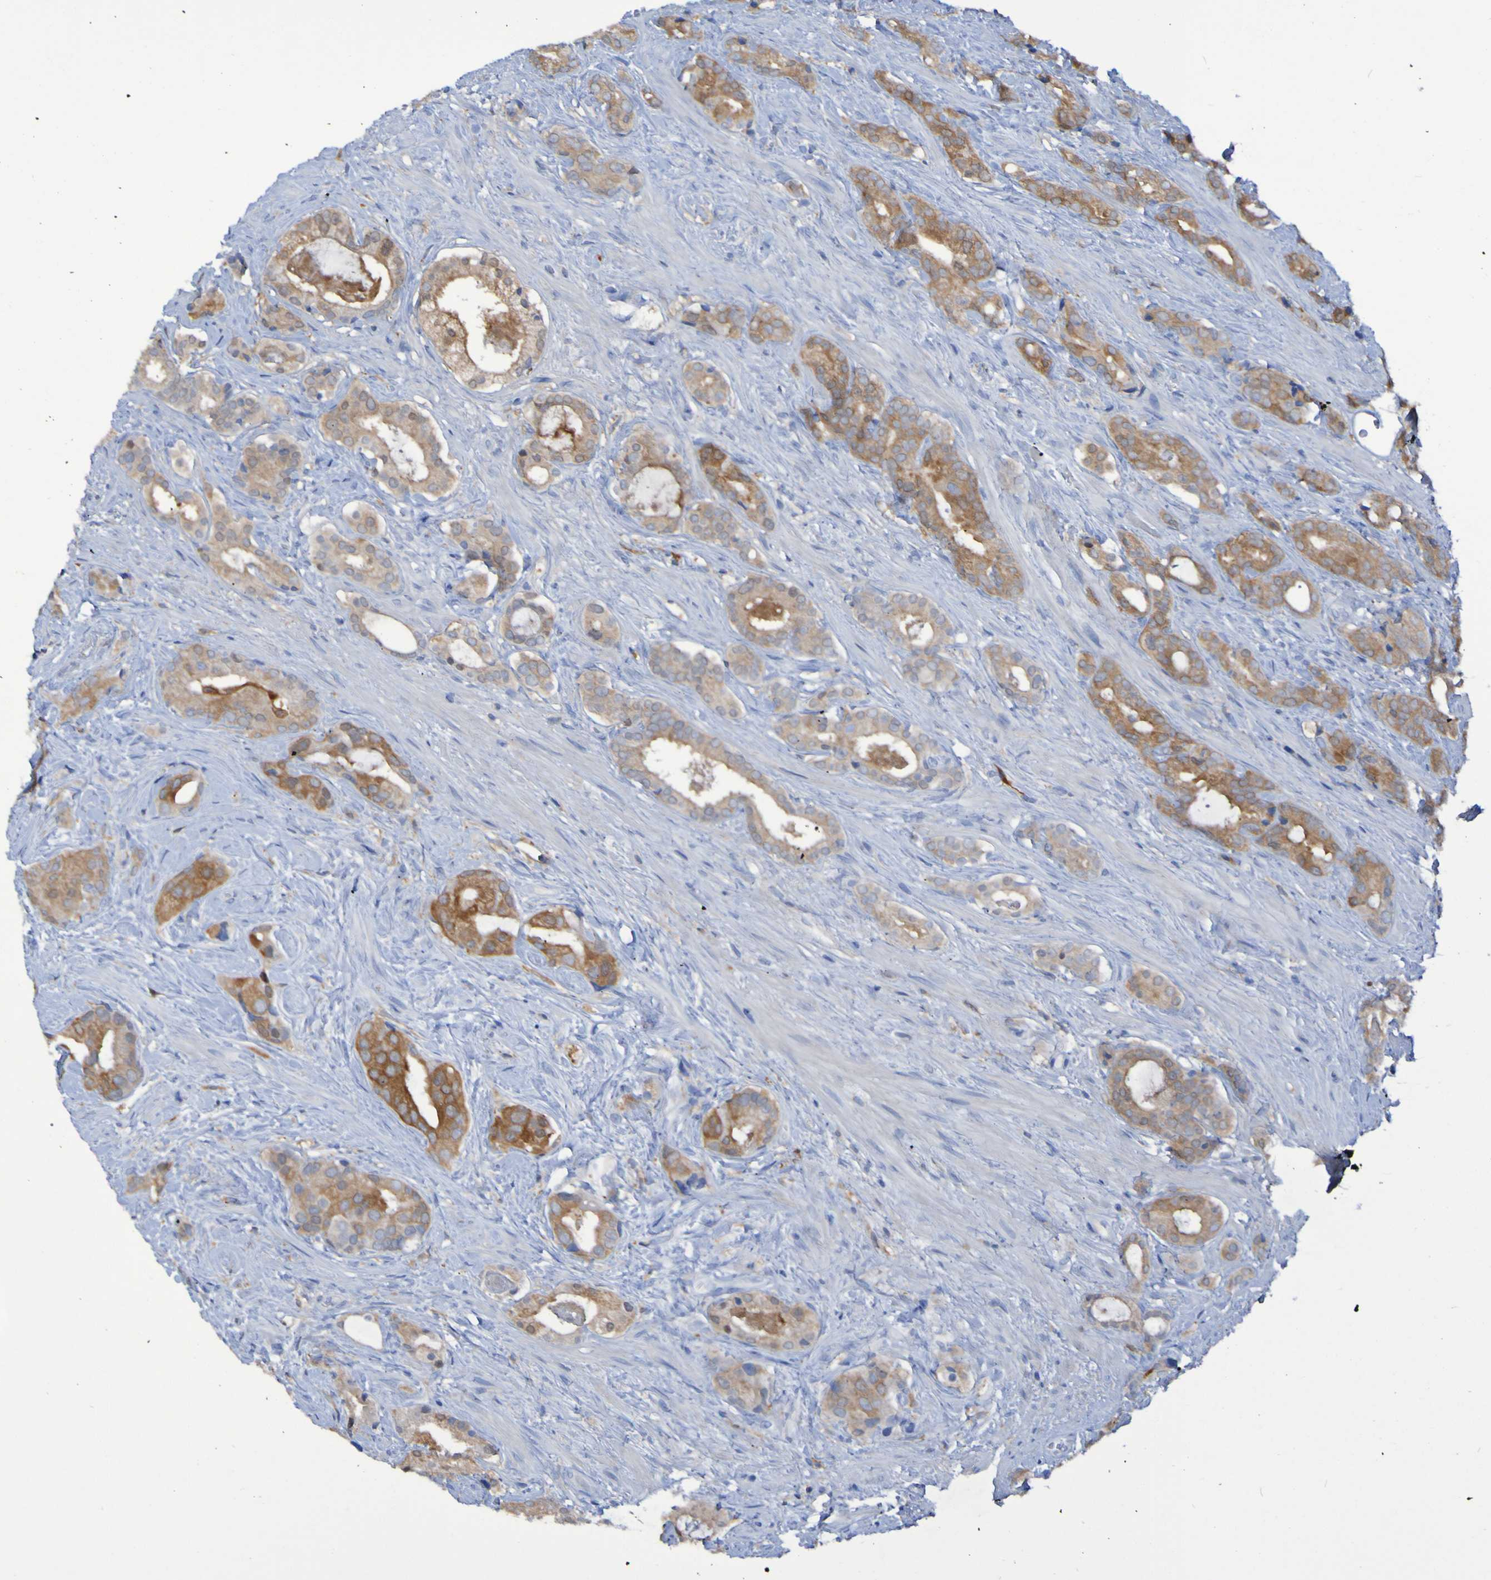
{"staining": {"intensity": "weak", "quantity": ">75%", "location": "cytoplasmic/membranous"}, "tissue": "prostate cancer", "cell_type": "Tumor cells", "image_type": "cancer", "snomed": [{"axis": "morphology", "description": "Adenocarcinoma, High grade"}, {"axis": "topography", "description": "Prostate"}], "caption": "About >75% of tumor cells in prostate high-grade adenocarcinoma reveal weak cytoplasmic/membranous protein staining as visualized by brown immunohistochemical staining.", "gene": "MPPE1", "patient": {"sex": "male", "age": 71}}